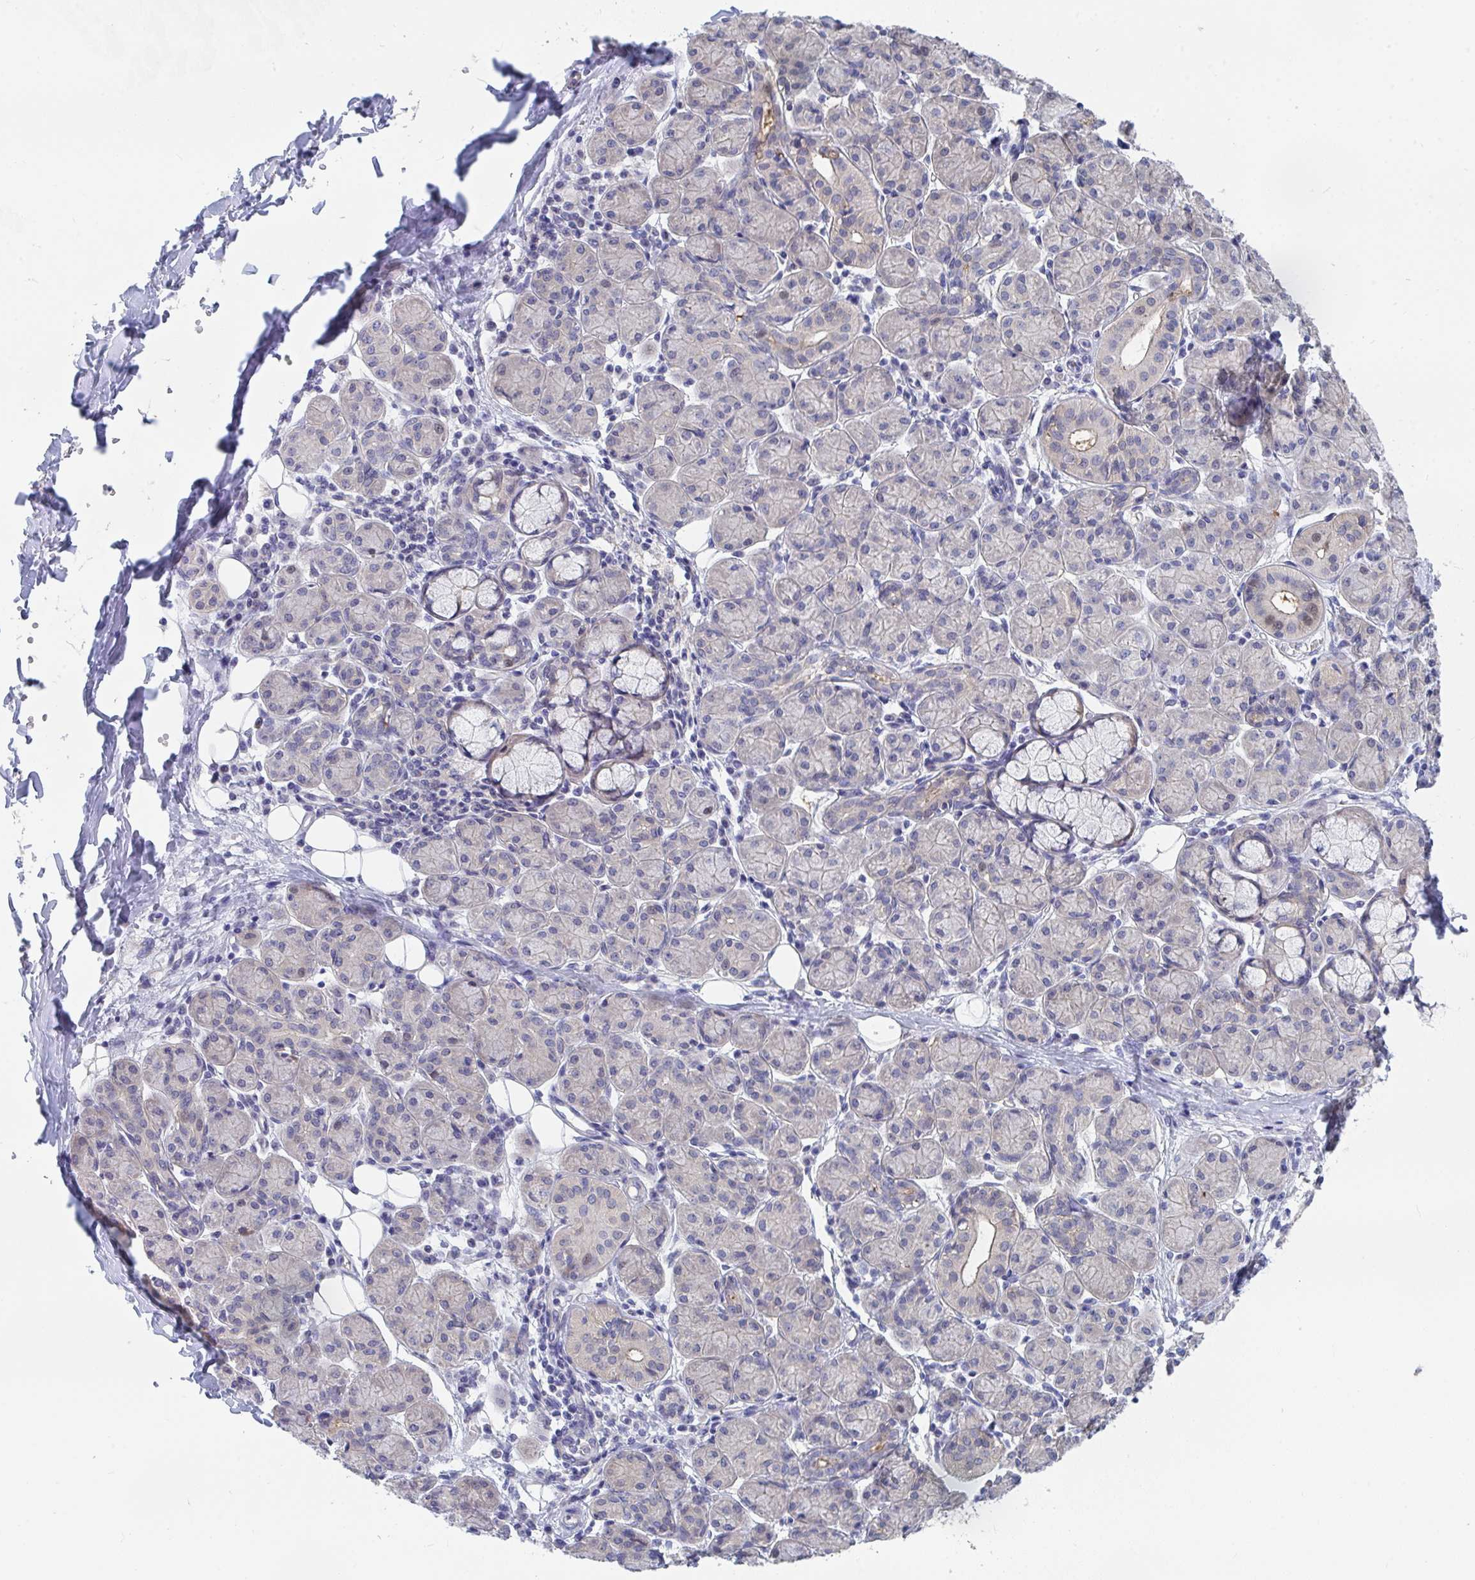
{"staining": {"intensity": "moderate", "quantity": "<25%", "location": "nuclear"}, "tissue": "salivary gland", "cell_type": "Glandular cells", "image_type": "normal", "snomed": [{"axis": "morphology", "description": "Normal tissue, NOS"}, {"axis": "morphology", "description": "Inflammation, NOS"}, {"axis": "topography", "description": "Lymph node"}, {"axis": "topography", "description": "Salivary gland"}], "caption": "High-magnification brightfield microscopy of benign salivary gland stained with DAB (brown) and counterstained with hematoxylin (blue). glandular cells exhibit moderate nuclear positivity is present in approximately<25% of cells.", "gene": "P2RX3", "patient": {"sex": "male", "age": 3}}